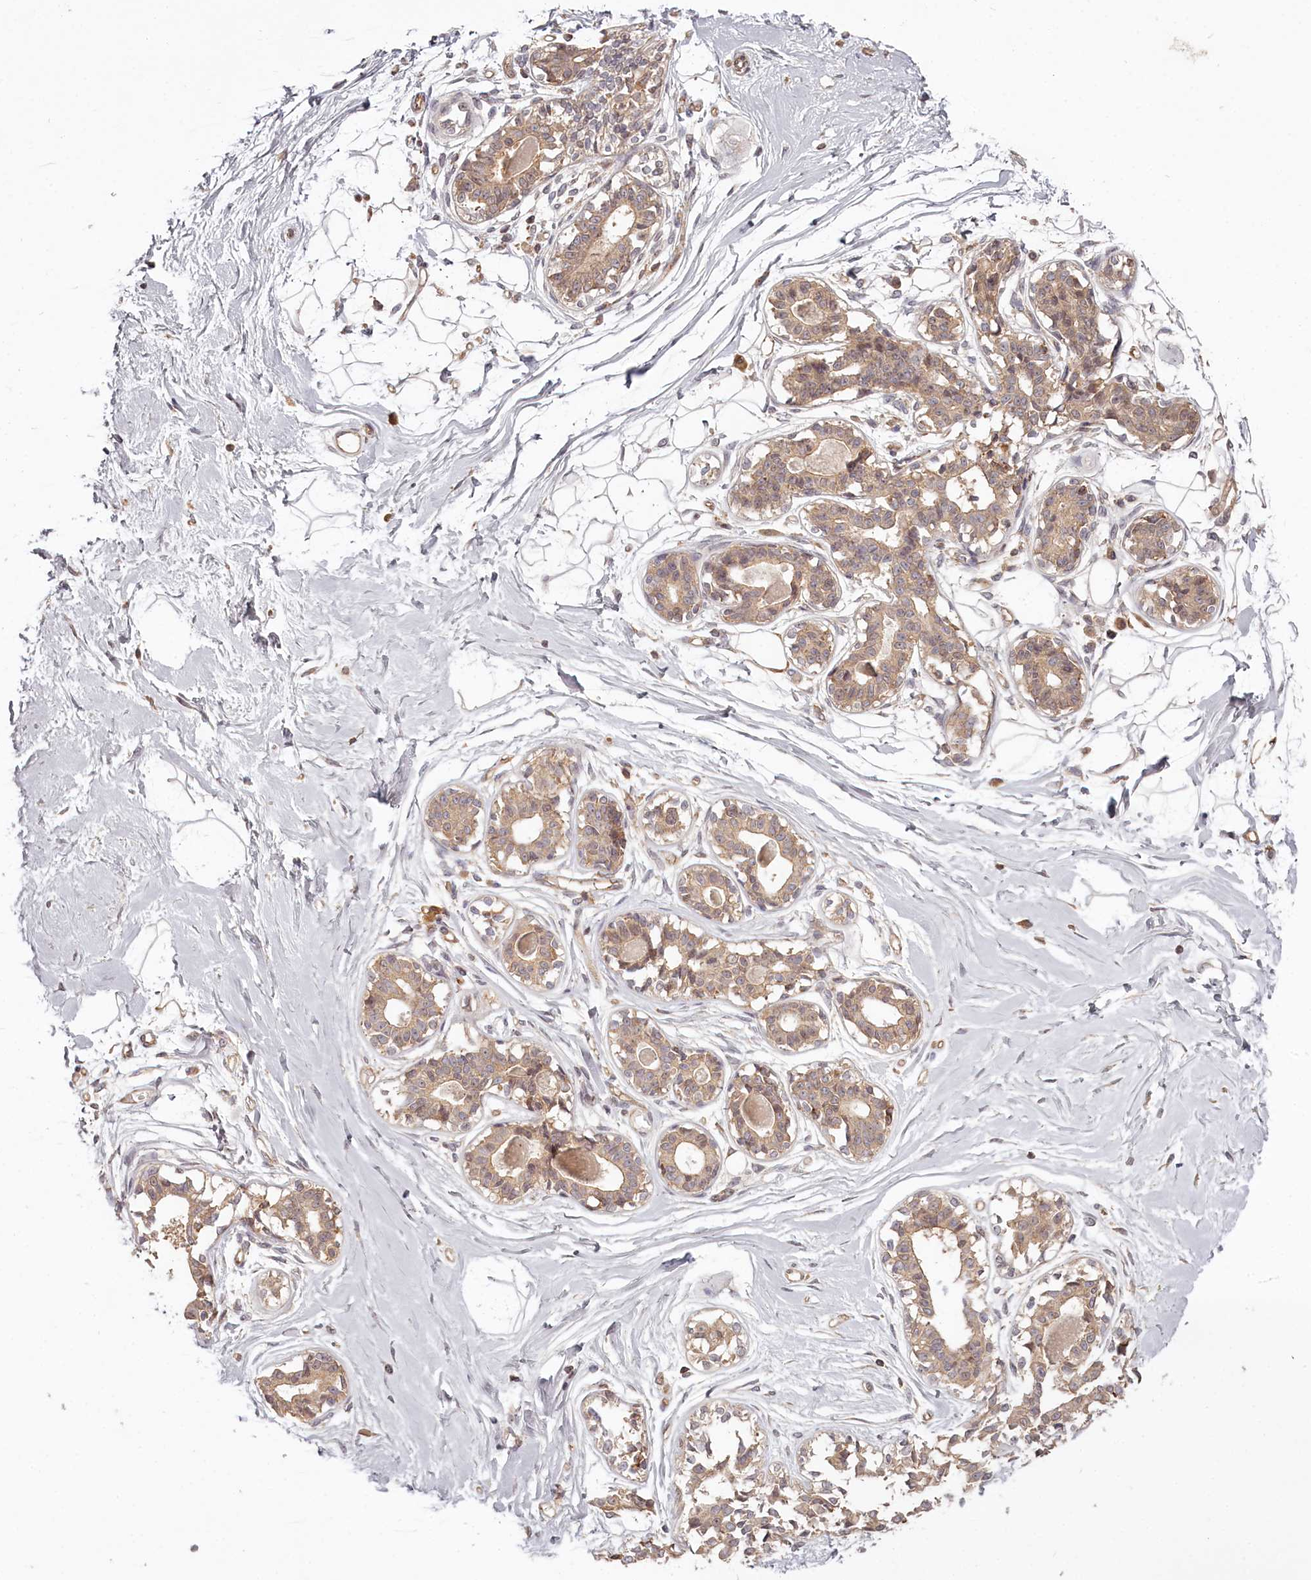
{"staining": {"intensity": "negative", "quantity": "none", "location": "none"}, "tissue": "breast", "cell_type": "Adipocytes", "image_type": "normal", "snomed": [{"axis": "morphology", "description": "Normal tissue, NOS"}, {"axis": "topography", "description": "Breast"}], "caption": "Image shows no protein staining in adipocytes of benign breast. The staining was performed using DAB to visualize the protein expression in brown, while the nuclei were stained in blue with hematoxylin (Magnification: 20x).", "gene": "TMIE", "patient": {"sex": "female", "age": 45}}